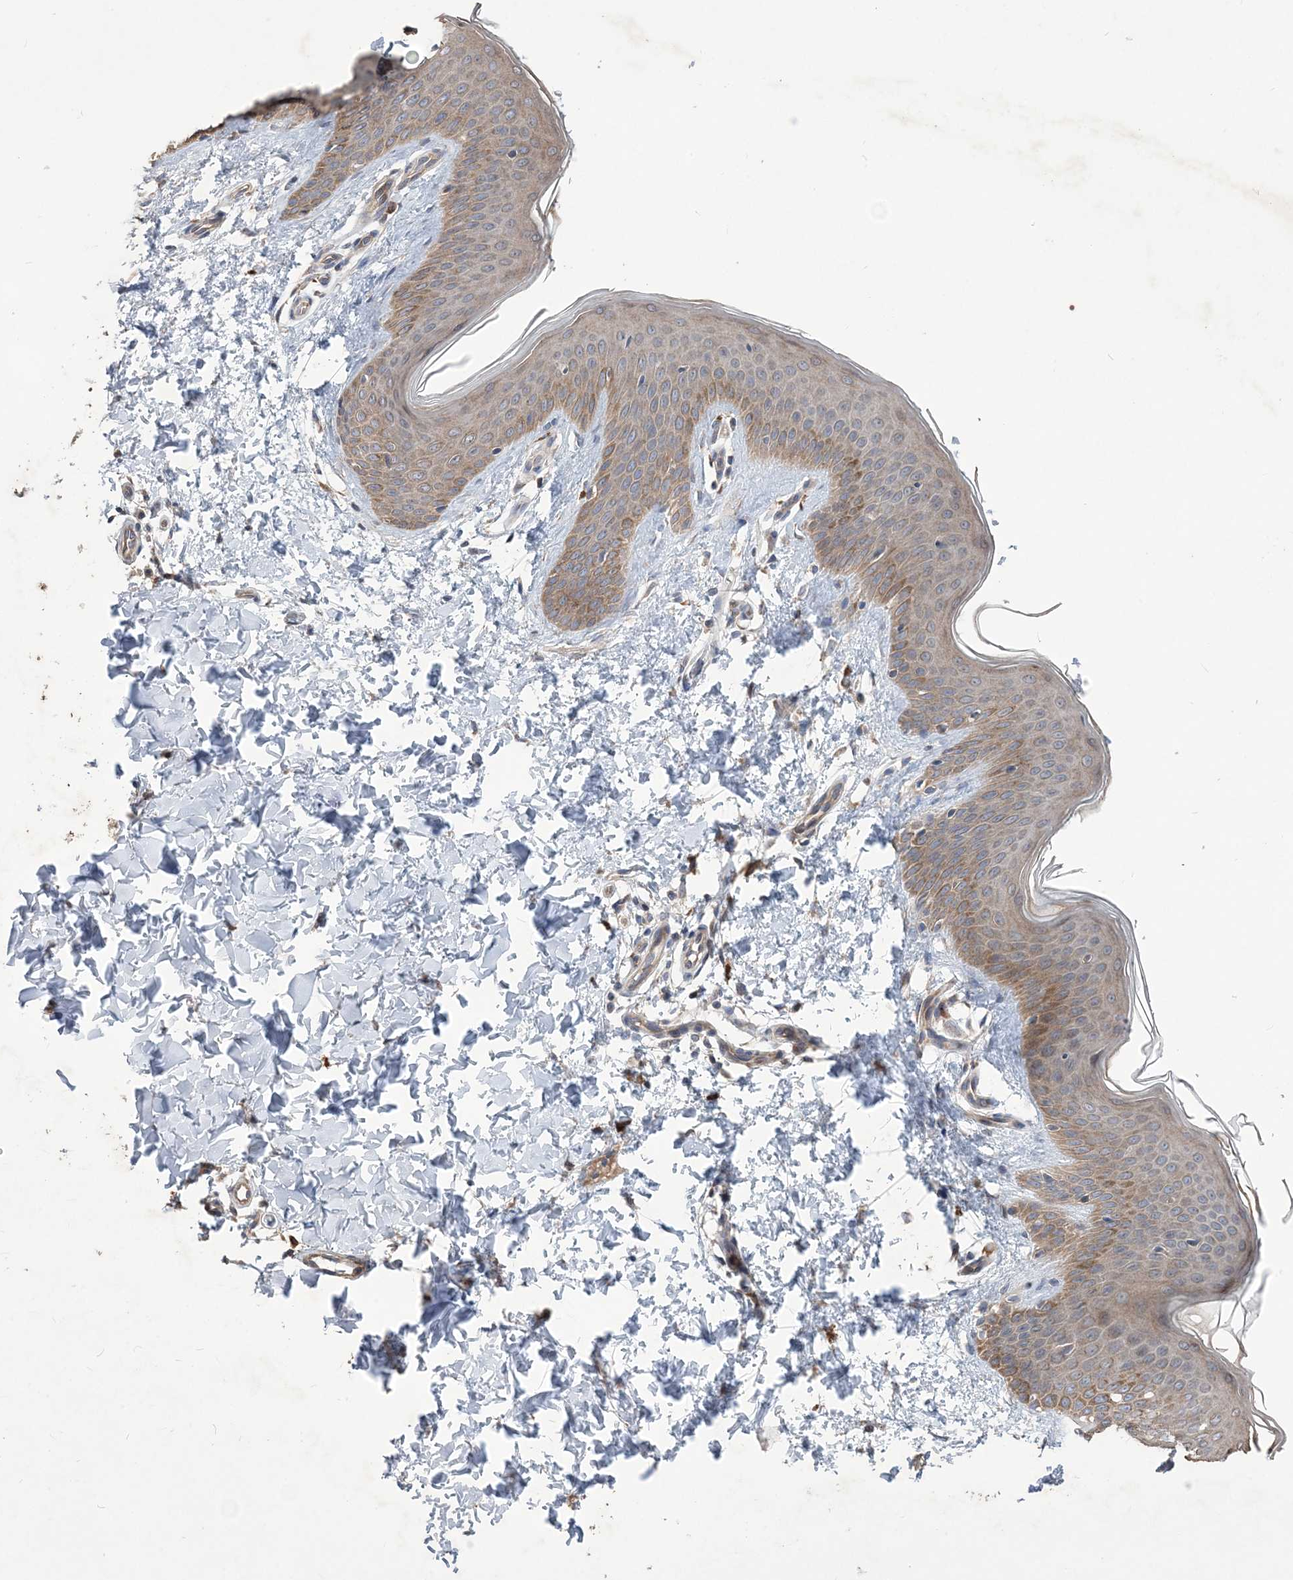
{"staining": {"intensity": "moderate", "quantity": ">75%", "location": "cytoplasmic/membranous"}, "tissue": "skin", "cell_type": "Fibroblasts", "image_type": "normal", "snomed": [{"axis": "morphology", "description": "Normal tissue, NOS"}, {"axis": "topography", "description": "Skin"}], "caption": "Skin was stained to show a protein in brown. There is medium levels of moderate cytoplasmic/membranous expression in approximately >75% of fibroblasts. Using DAB (brown) and hematoxylin (blue) stains, captured at high magnification using brightfield microscopy.", "gene": "MTRF1L", "patient": {"sex": "male", "age": 36}}